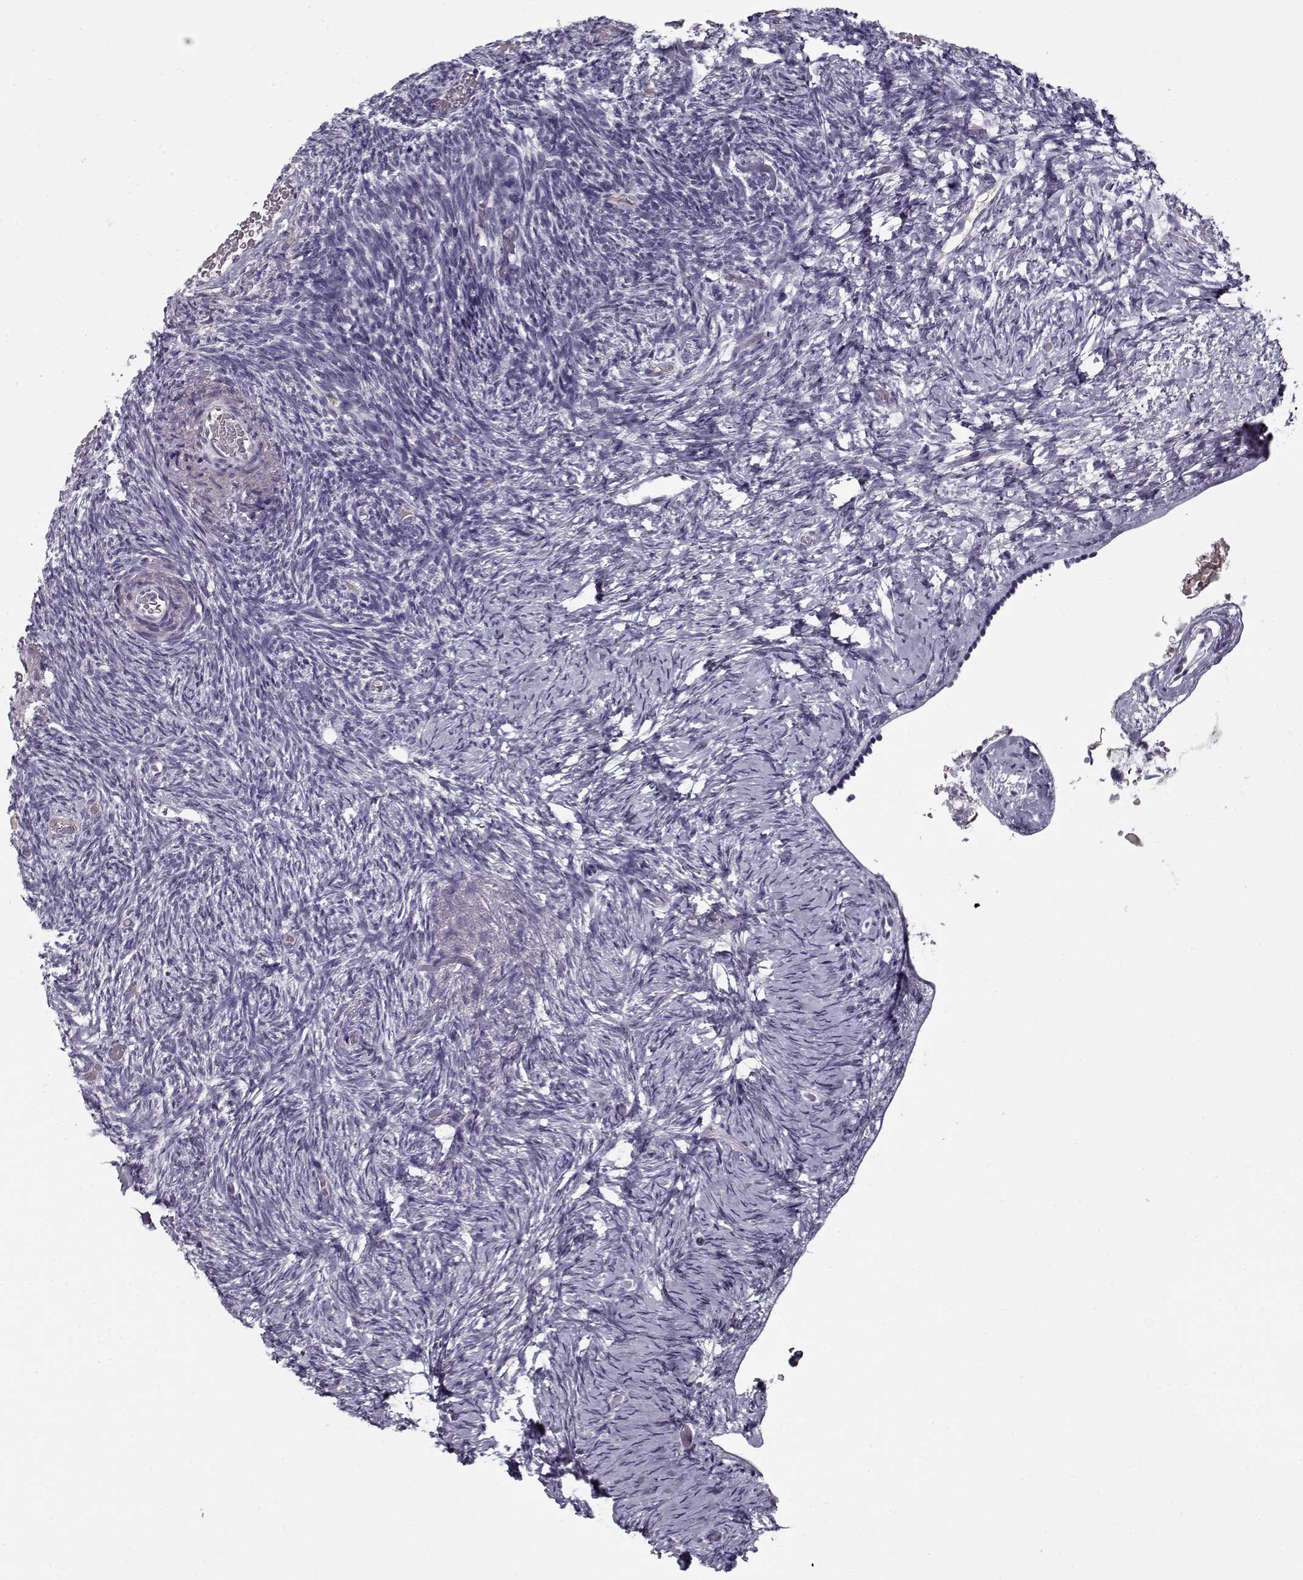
{"staining": {"intensity": "negative", "quantity": "none", "location": "none"}, "tissue": "ovary", "cell_type": "Ovarian stroma cells", "image_type": "normal", "snomed": [{"axis": "morphology", "description": "Normal tissue, NOS"}, {"axis": "topography", "description": "Ovary"}], "caption": "Immunohistochemical staining of unremarkable ovary demonstrates no significant positivity in ovarian stroma cells.", "gene": "SPACA9", "patient": {"sex": "female", "age": 39}}